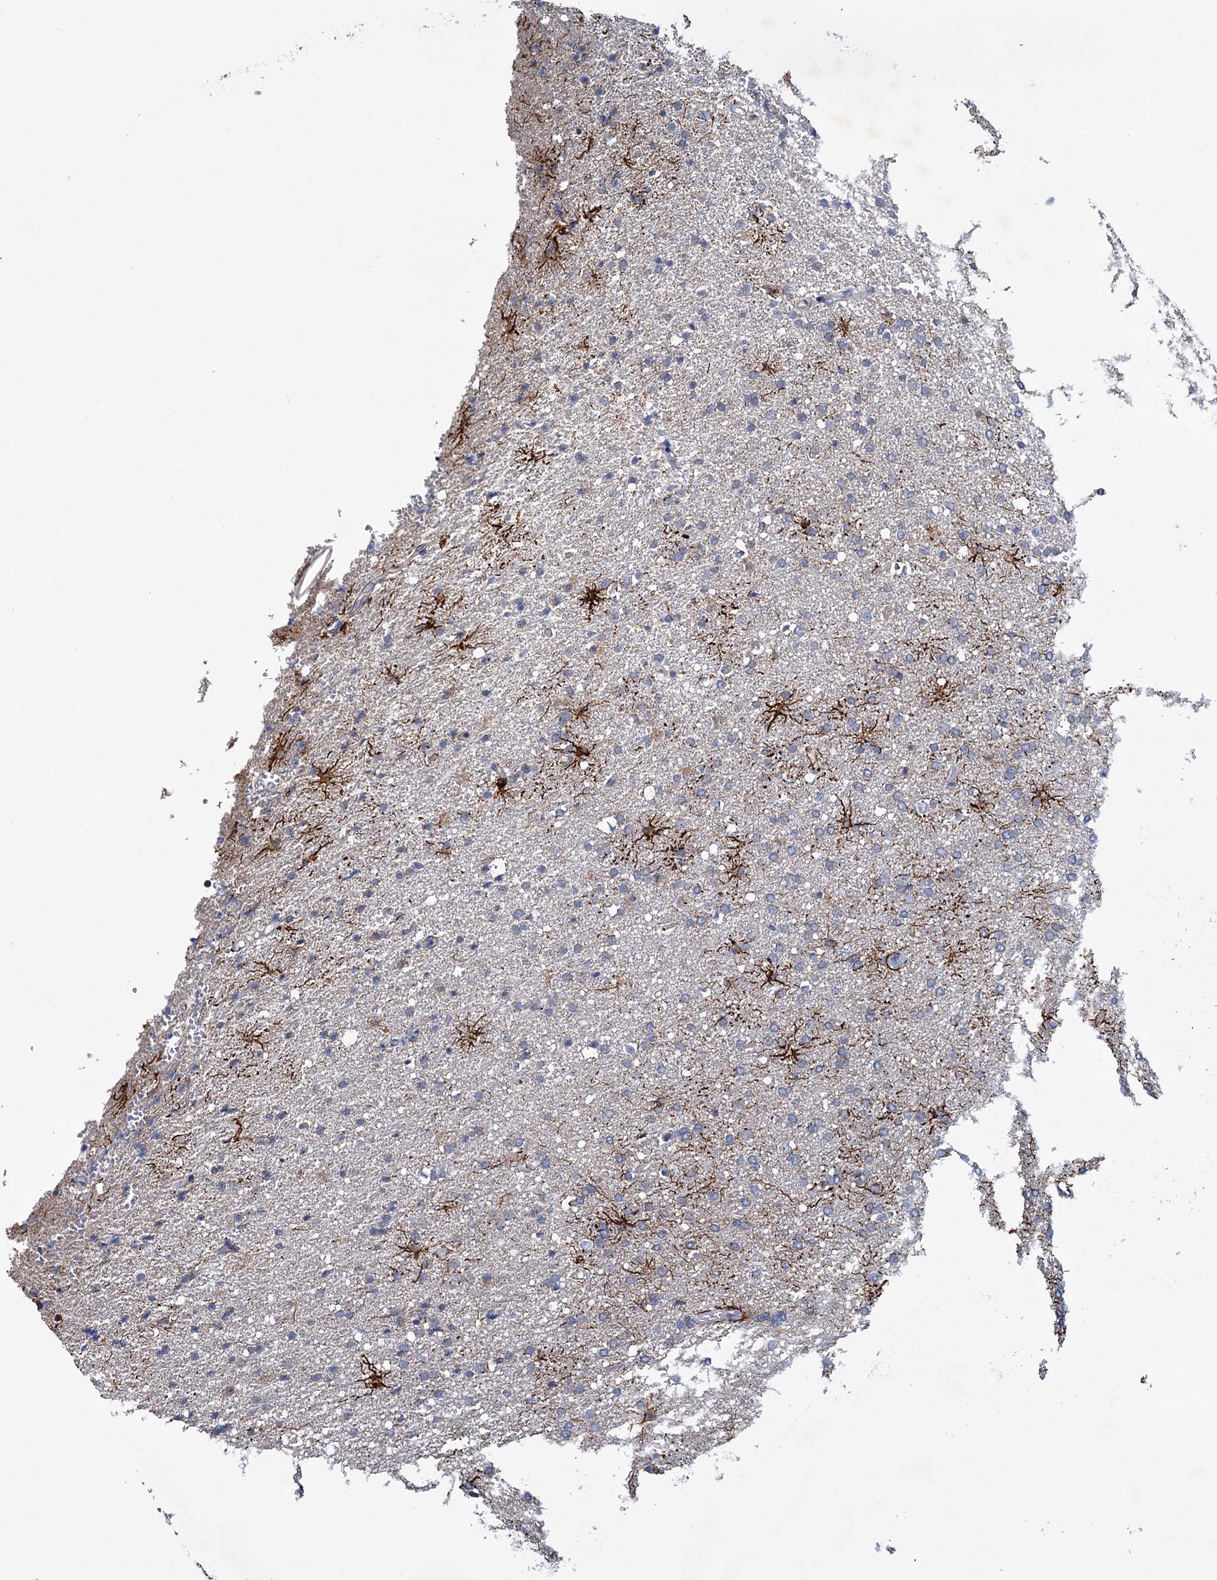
{"staining": {"intensity": "negative", "quantity": "none", "location": "none"}, "tissue": "glioma", "cell_type": "Tumor cells", "image_type": "cancer", "snomed": [{"axis": "morphology", "description": "Glioma, malignant, High grade"}, {"axis": "topography", "description": "Brain"}], "caption": "Micrograph shows no protein positivity in tumor cells of glioma tissue.", "gene": "CEP295", "patient": {"sex": "male", "age": 72}}